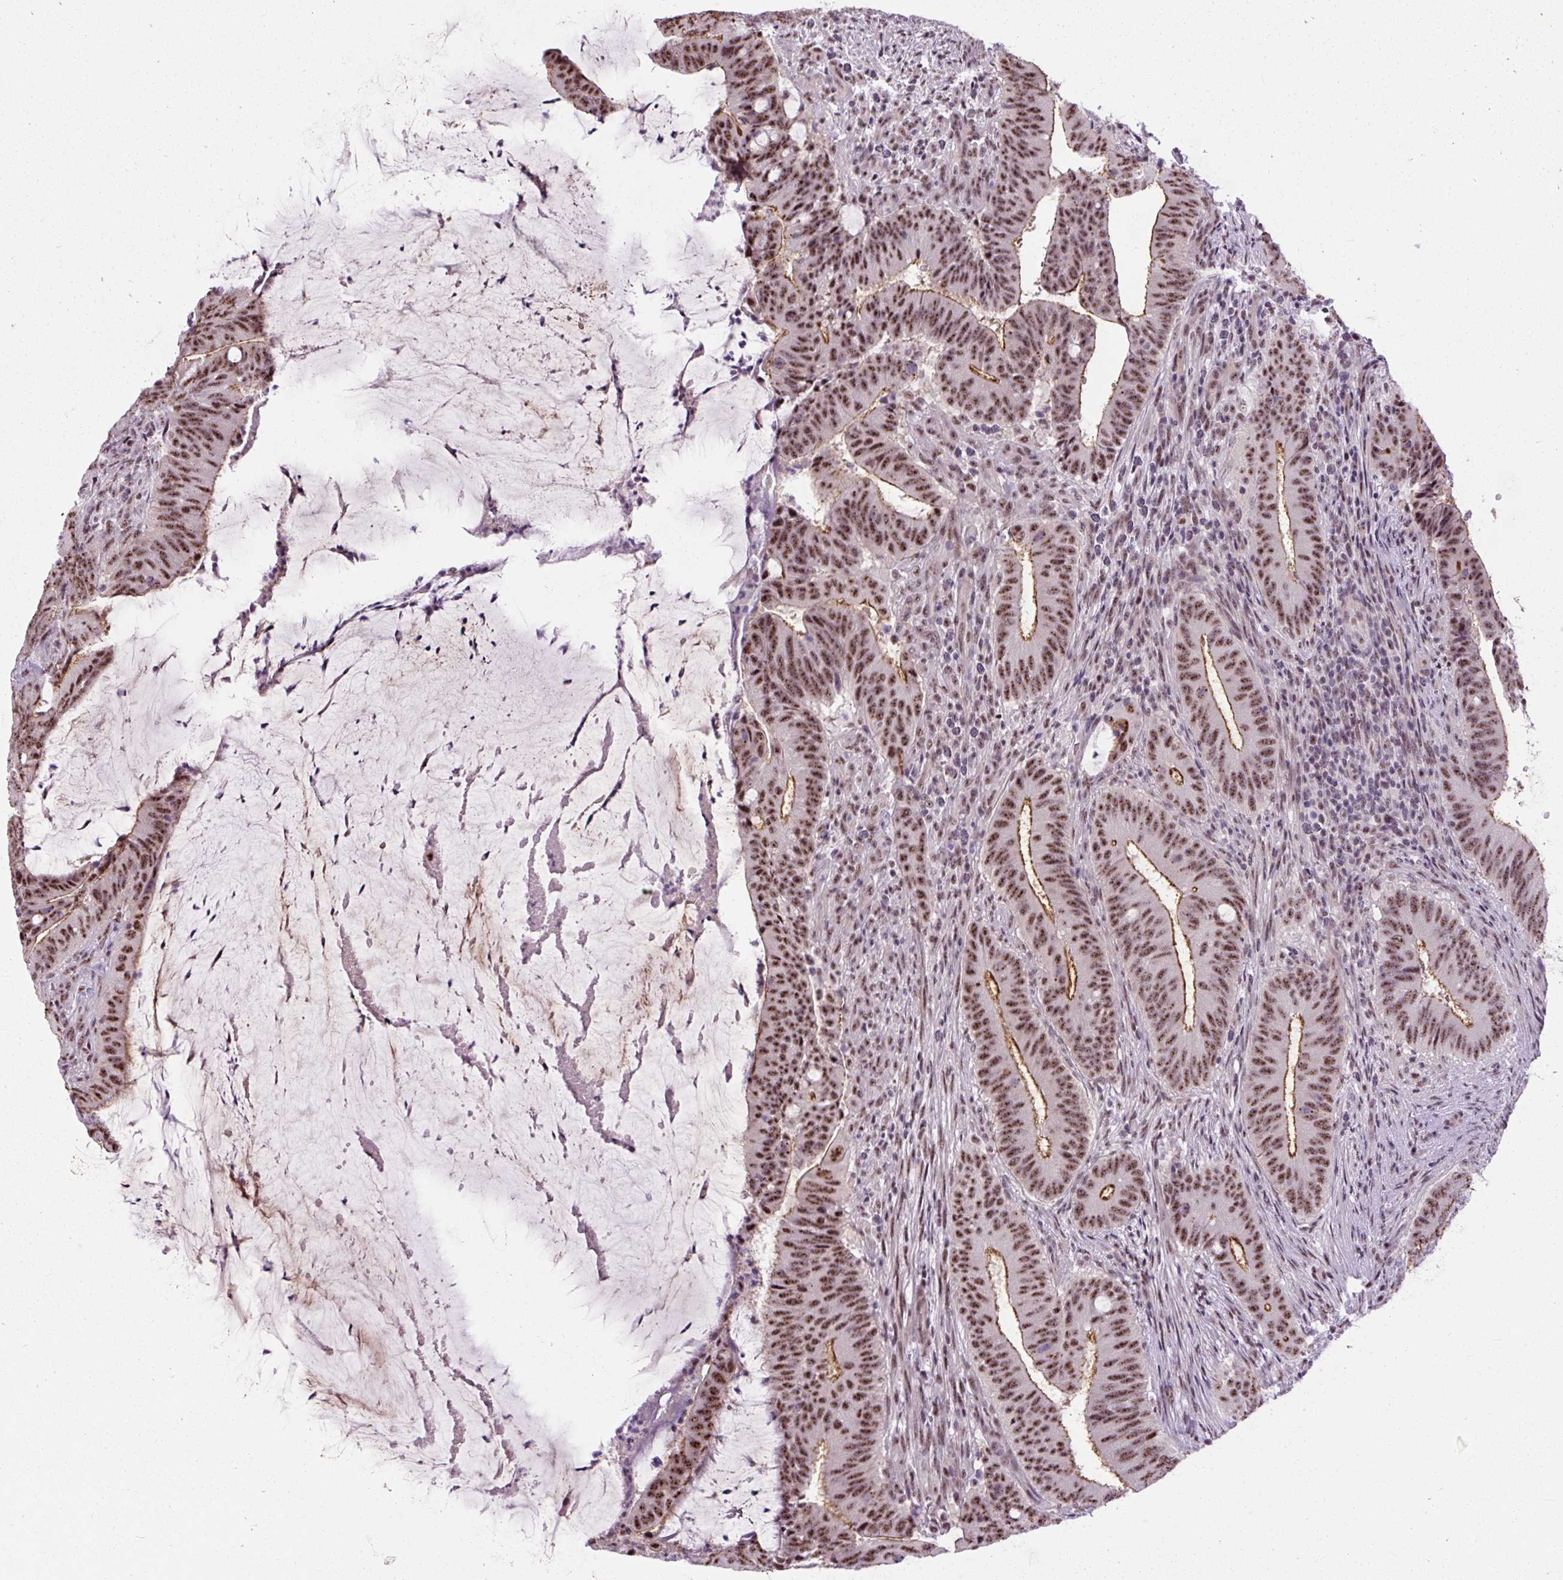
{"staining": {"intensity": "moderate", "quantity": ">75%", "location": "cytoplasmic/membranous,nuclear"}, "tissue": "colorectal cancer", "cell_type": "Tumor cells", "image_type": "cancer", "snomed": [{"axis": "morphology", "description": "Adenocarcinoma, NOS"}, {"axis": "topography", "description": "Colon"}], "caption": "The photomicrograph demonstrates immunohistochemical staining of adenocarcinoma (colorectal). There is moderate cytoplasmic/membranous and nuclear expression is seen in approximately >75% of tumor cells.", "gene": "SMC5", "patient": {"sex": "female", "age": 43}}